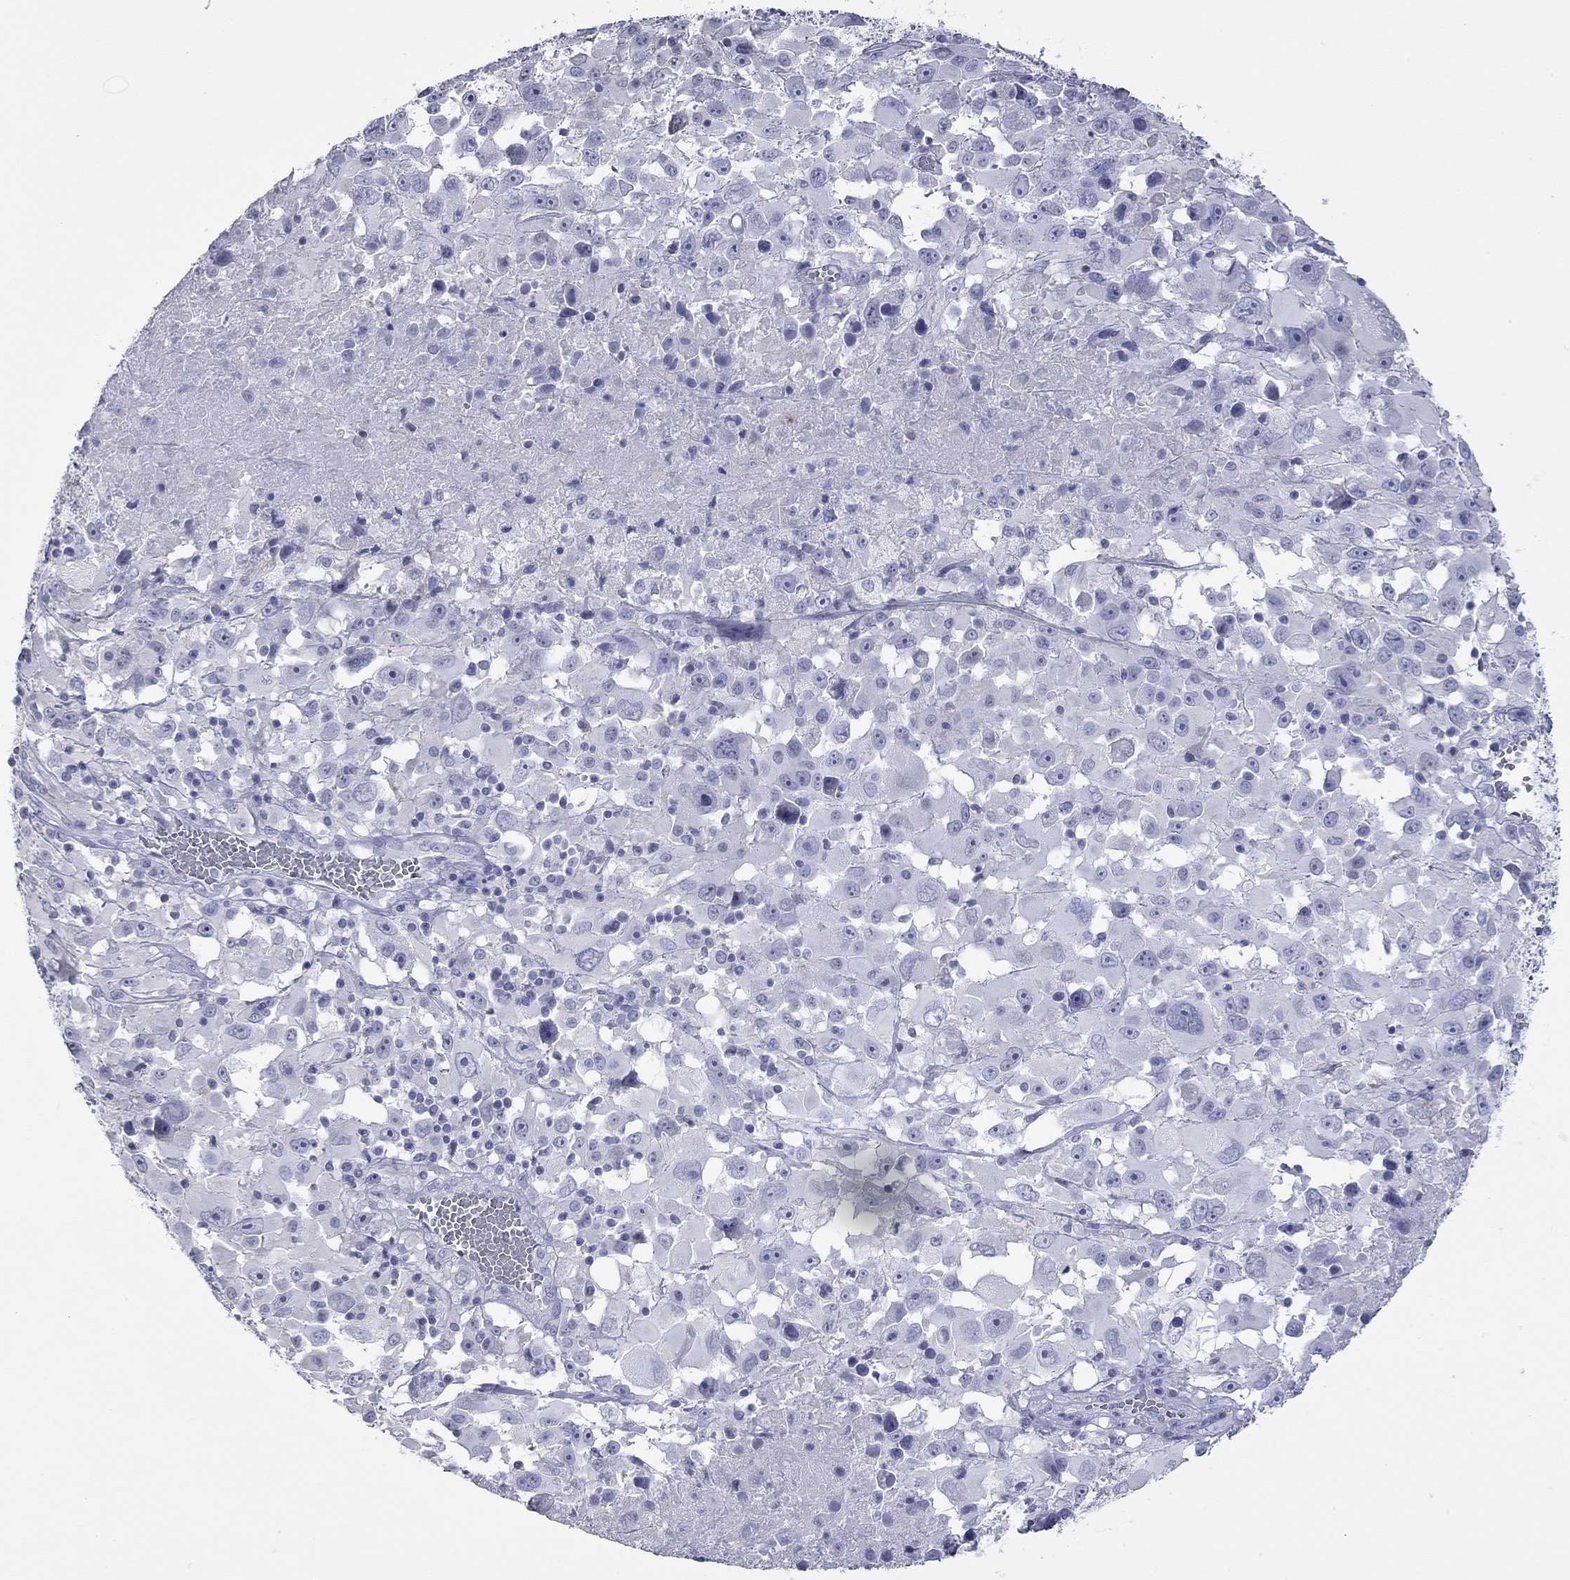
{"staining": {"intensity": "negative", "quantity": "none", "location": "none"}, "tissue": "melanoma", "cell_type": "Tumor cells", "image_type": "cancer", "snomed": [{"axis": "morphology", "description": "Malignant melanoma, Metastatic site"}, {"axis": "topography", "description": "Soft tissue"}], "caption": "Human melanoma stained for a protein using immunohistochemistry displays no positivity in tumor cells.", "gene": "ACTL7B", "patient": {"sex": "male", "age": 50}}